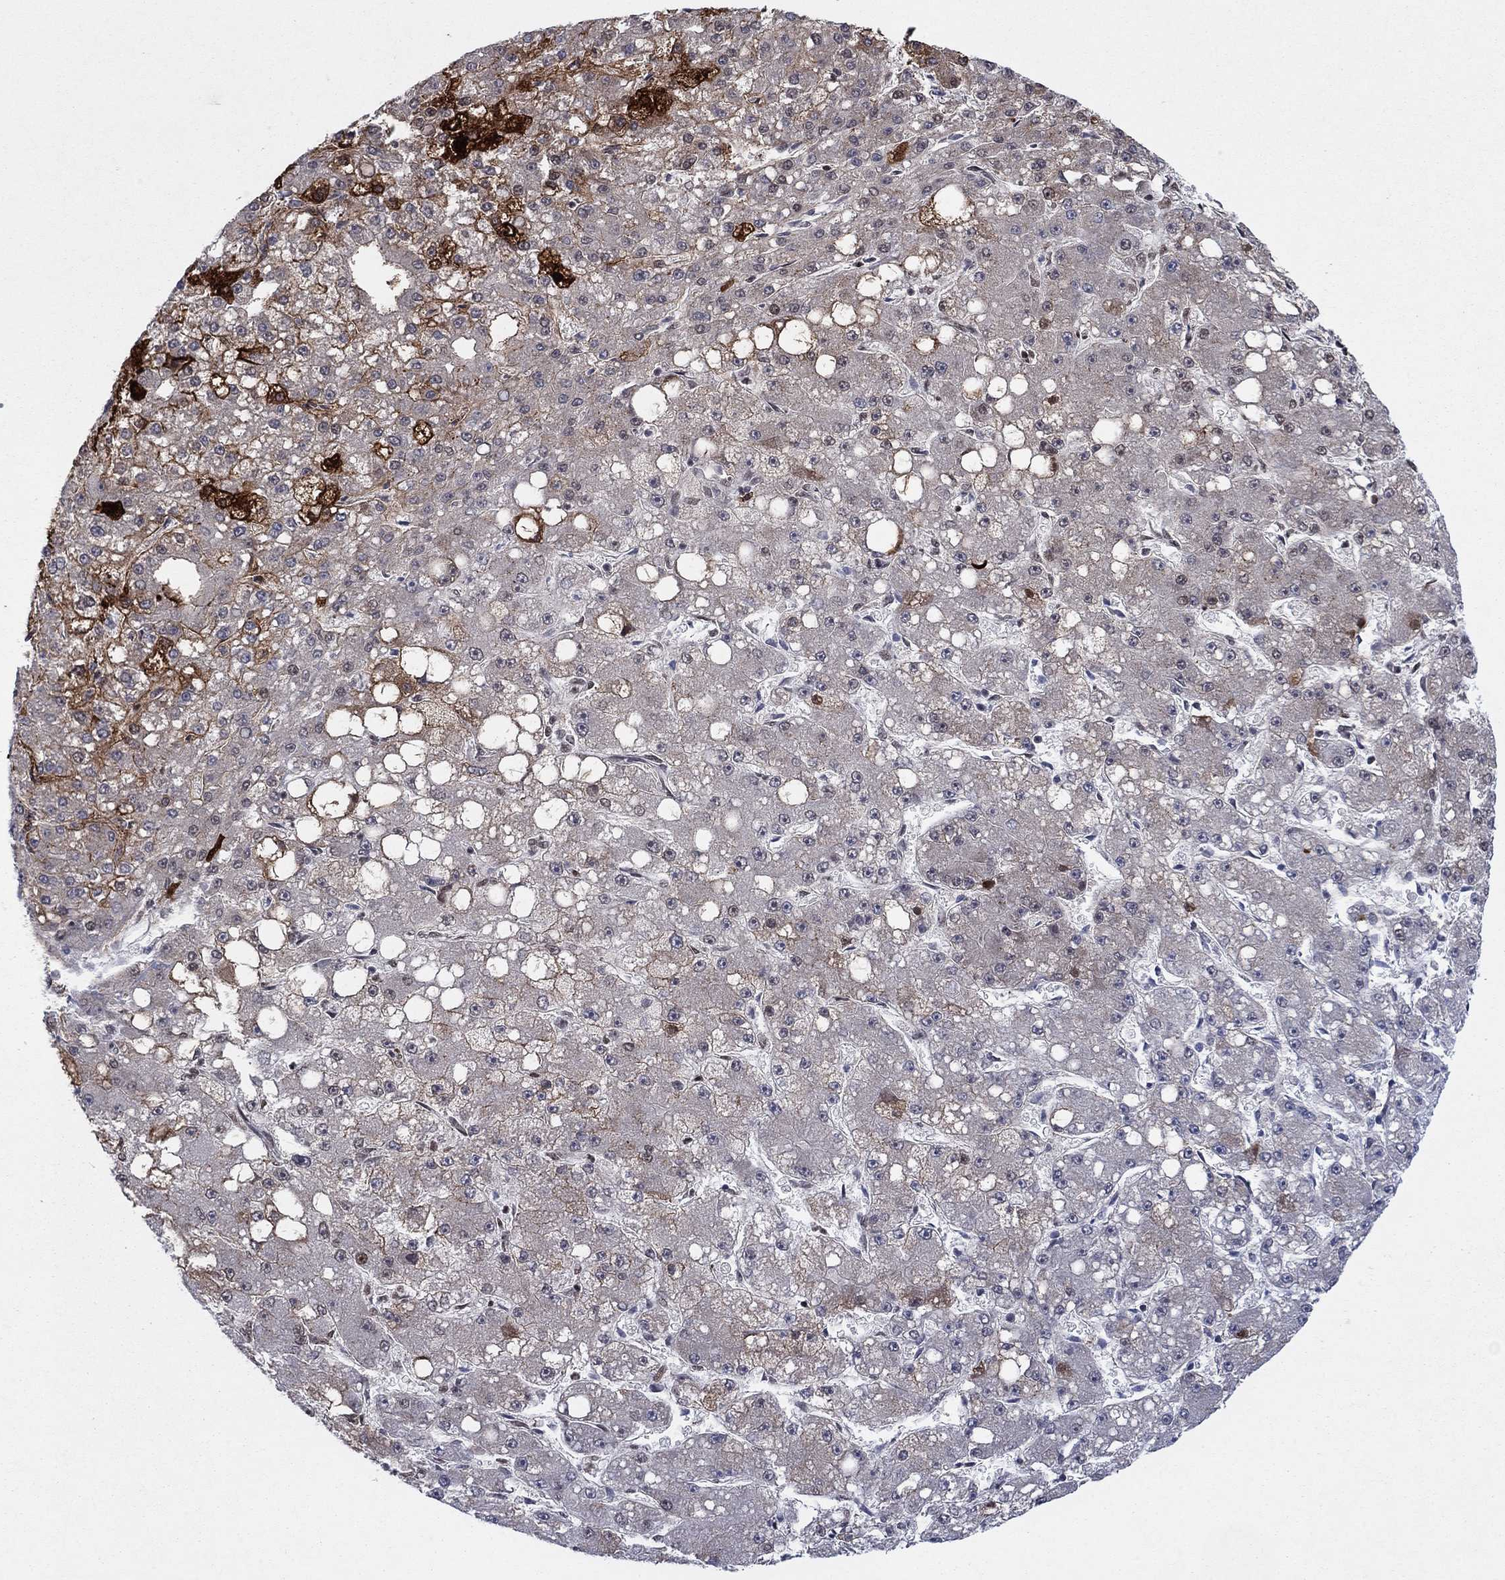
{"staining": {"intensity": "strong", "quantity": "25%-75%", "location": "cytoplasmic/membranous"}, "tissue": "liver cancer", "cell_type": "Tumor cells", "image_type": "cancer", "snomed": [{"axis": "morphology", "description": "Carcinoma, Hepatocellular, NOS"}, {"axis": "topography", "description": "Liver"}], "caption": "The micrograph demonstrates staining of liver hepatocellular carcinoma, revealing strong cytoplasmic/membranous protein positivity (brown color) within tumor cells.", "gene": "SDC1", "patient": {"sex": "male", "age": 67}}